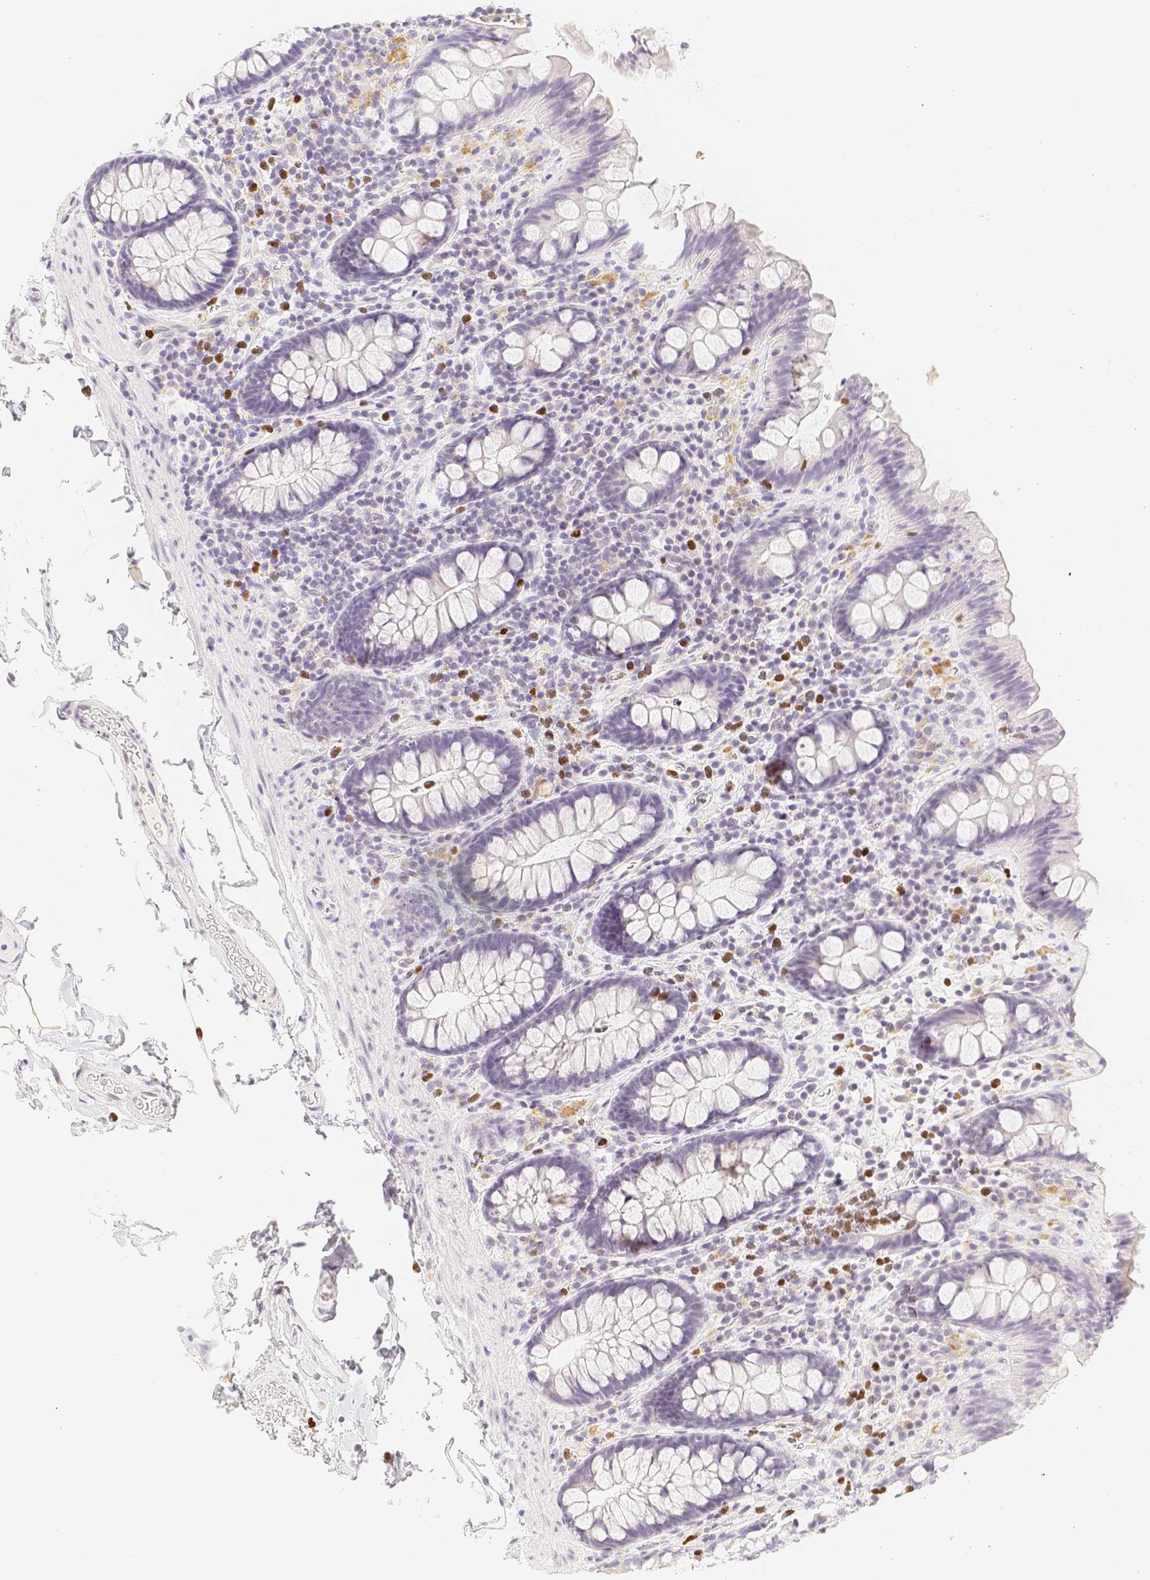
{"staining": {"intensity": "negative", "quantity": "none", "location": "none"}, "tissue": "colon", "cell_type": "Endothelial cells", "image_type": "normal", "snomed": [{"axis": "morphology", "description": "Normal tissue, NOS"}, {"axis": "topography", "description": "Colon"}], "caption": "This is an immunohistochemistry histopathology image of unremarkable human colon. There is no staining in endothelial cells.", "gene": "PADI4", "patient": {"sex": "female", "age": 80}}